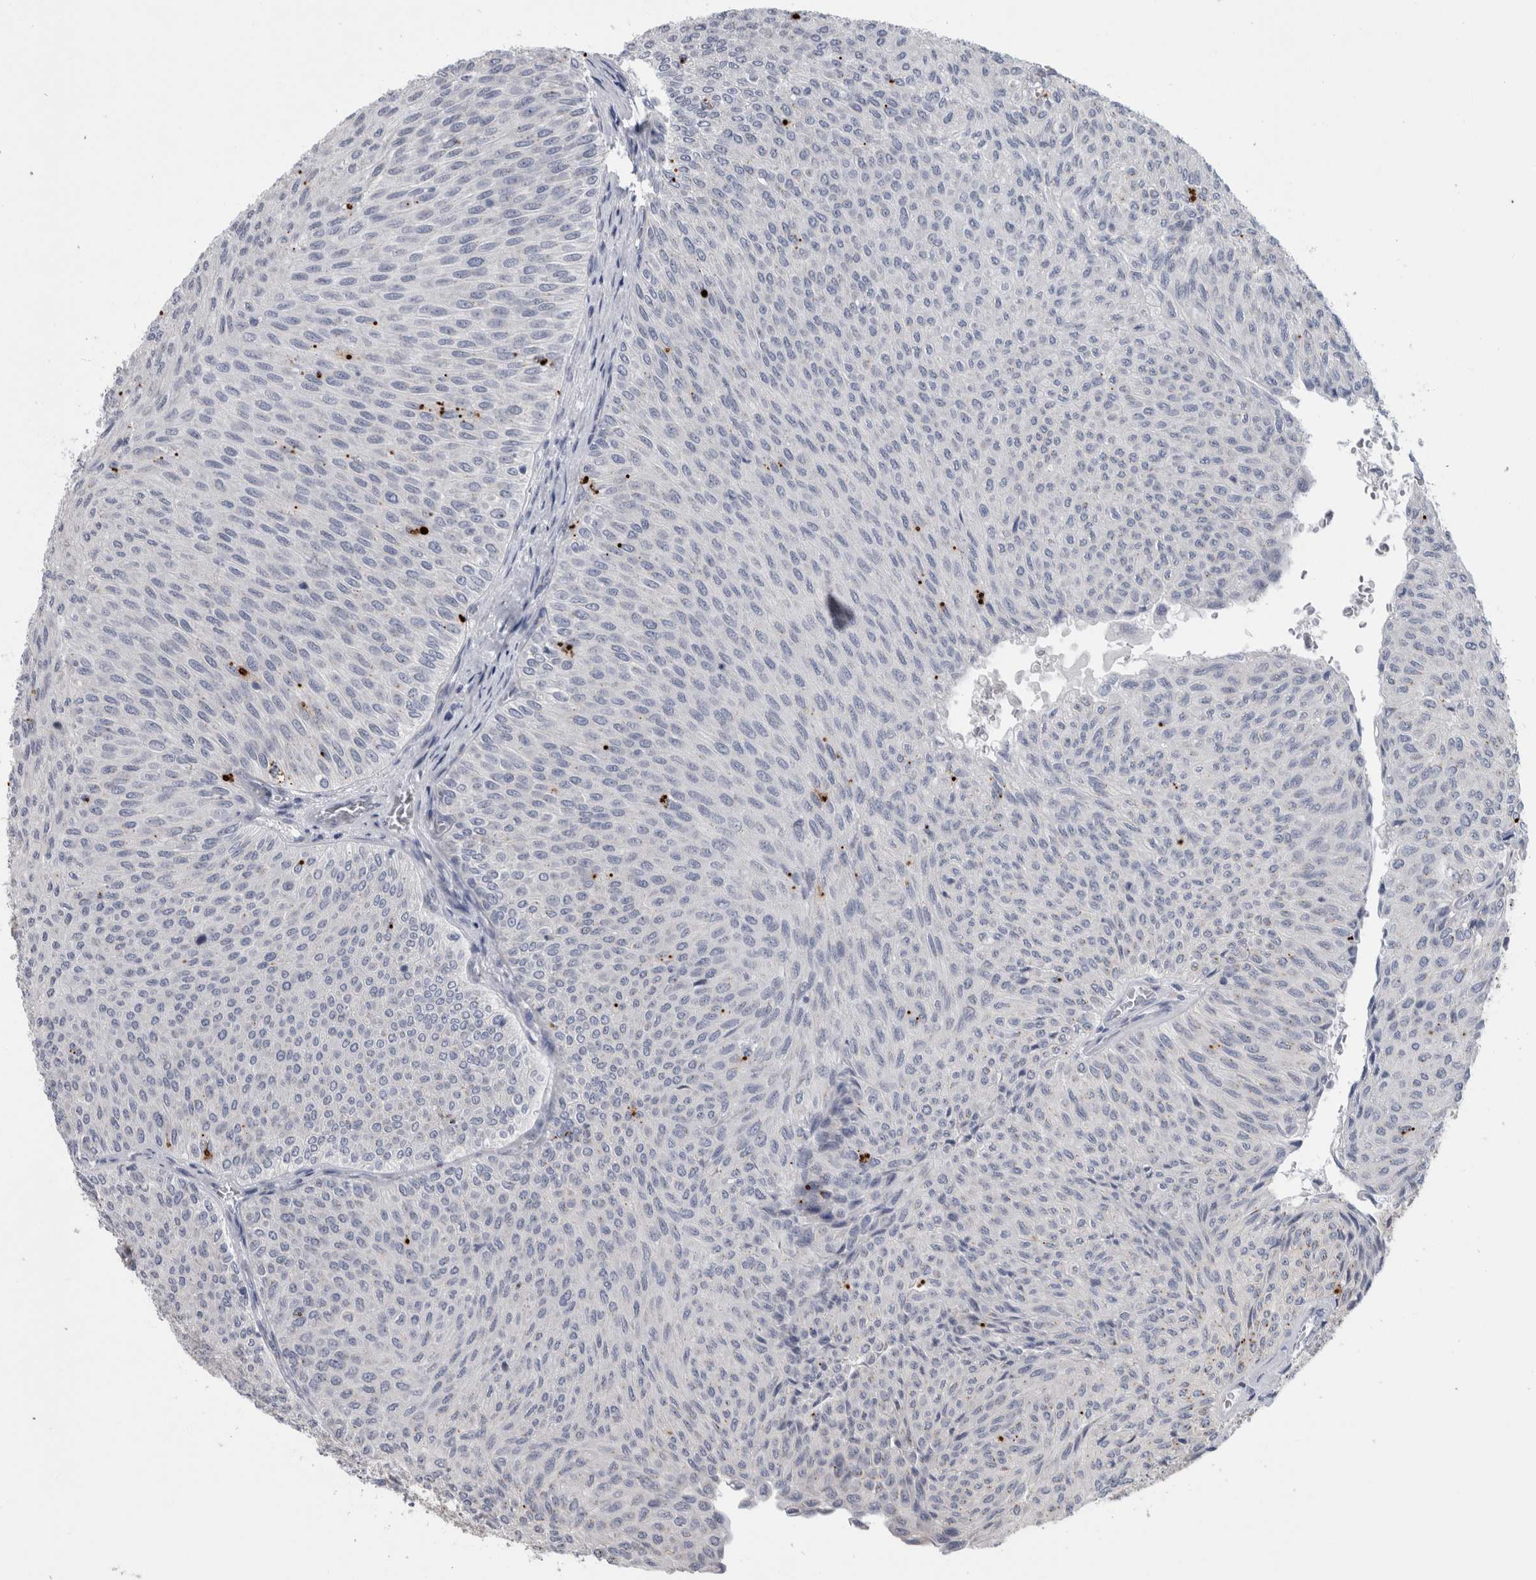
{"staining": {"intensity": "weak", "quantity": "<25%", "location": "cytoplasmic/membranous"}, "tissue": "urothelial cancer", "cell_type": "Tumor cells", "image_type": "cancer", "snomed": [{"axis": "morphology", "description": "Urothelial carcinoma, Low grade"}, {"axis": "topography", "description": "Urinary bladder"}], "caption": "Urothelial cancer was stained to show a protein in brown. There is no significant staining in tumor cells.", "gene": "AKAP9", "patient": {"sex": "male", "age": 78}}